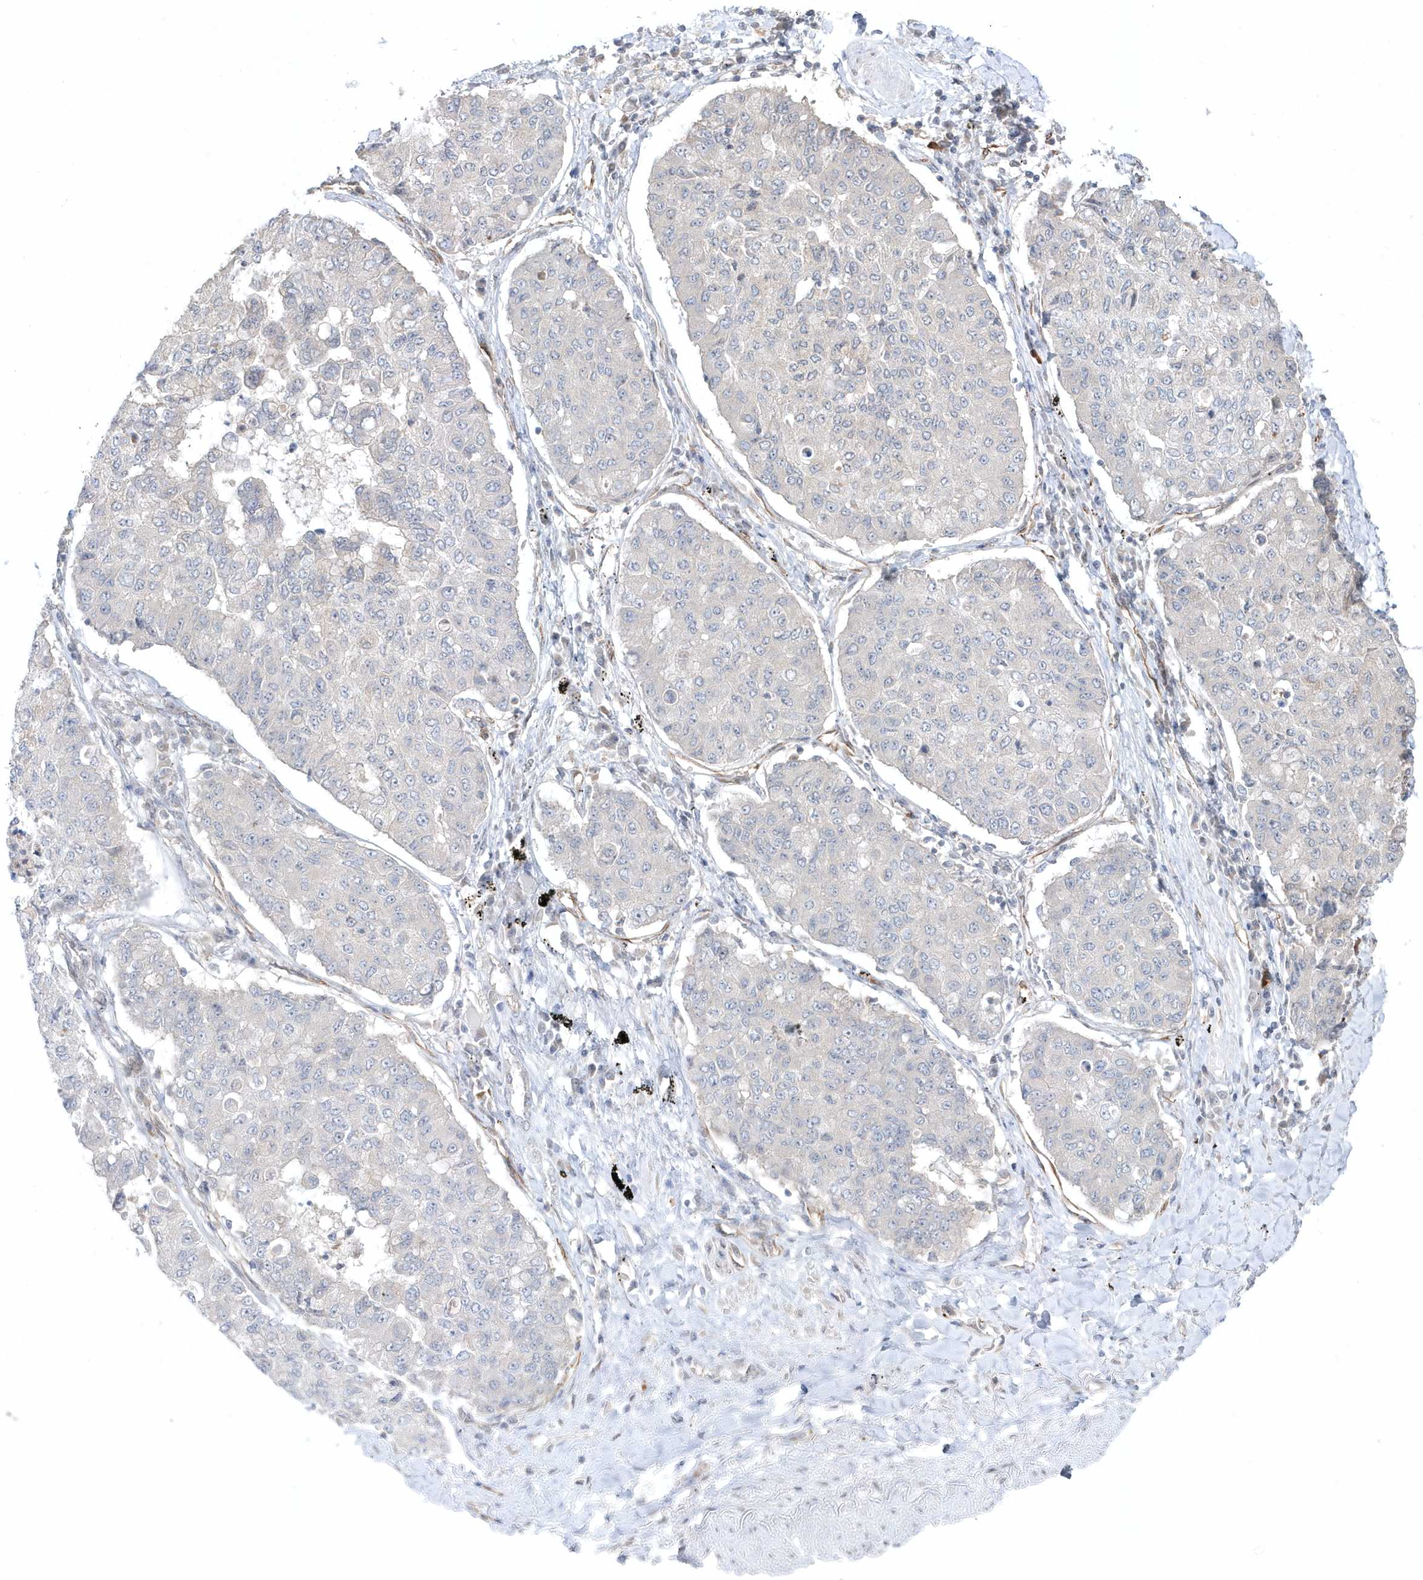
{"staining": {"intensity": "negative", "quantity": "none", "location": "none"}, "tissue": "lung cancer", "cell_type": "Tumor cells", "image_type": "cancer", "snomed": [{"axis": "morphology", "description": "Squamous cell carcinoma, NOS"}, {"axis": "topography", "description": "Lung"}], "caption": "Photomicrograph shows no significant protein expression in tumor cells of lung cancer (squamous cell carcinoma).", "gene": "DHX57", "patient": {"sex": "male", "age": 74}}